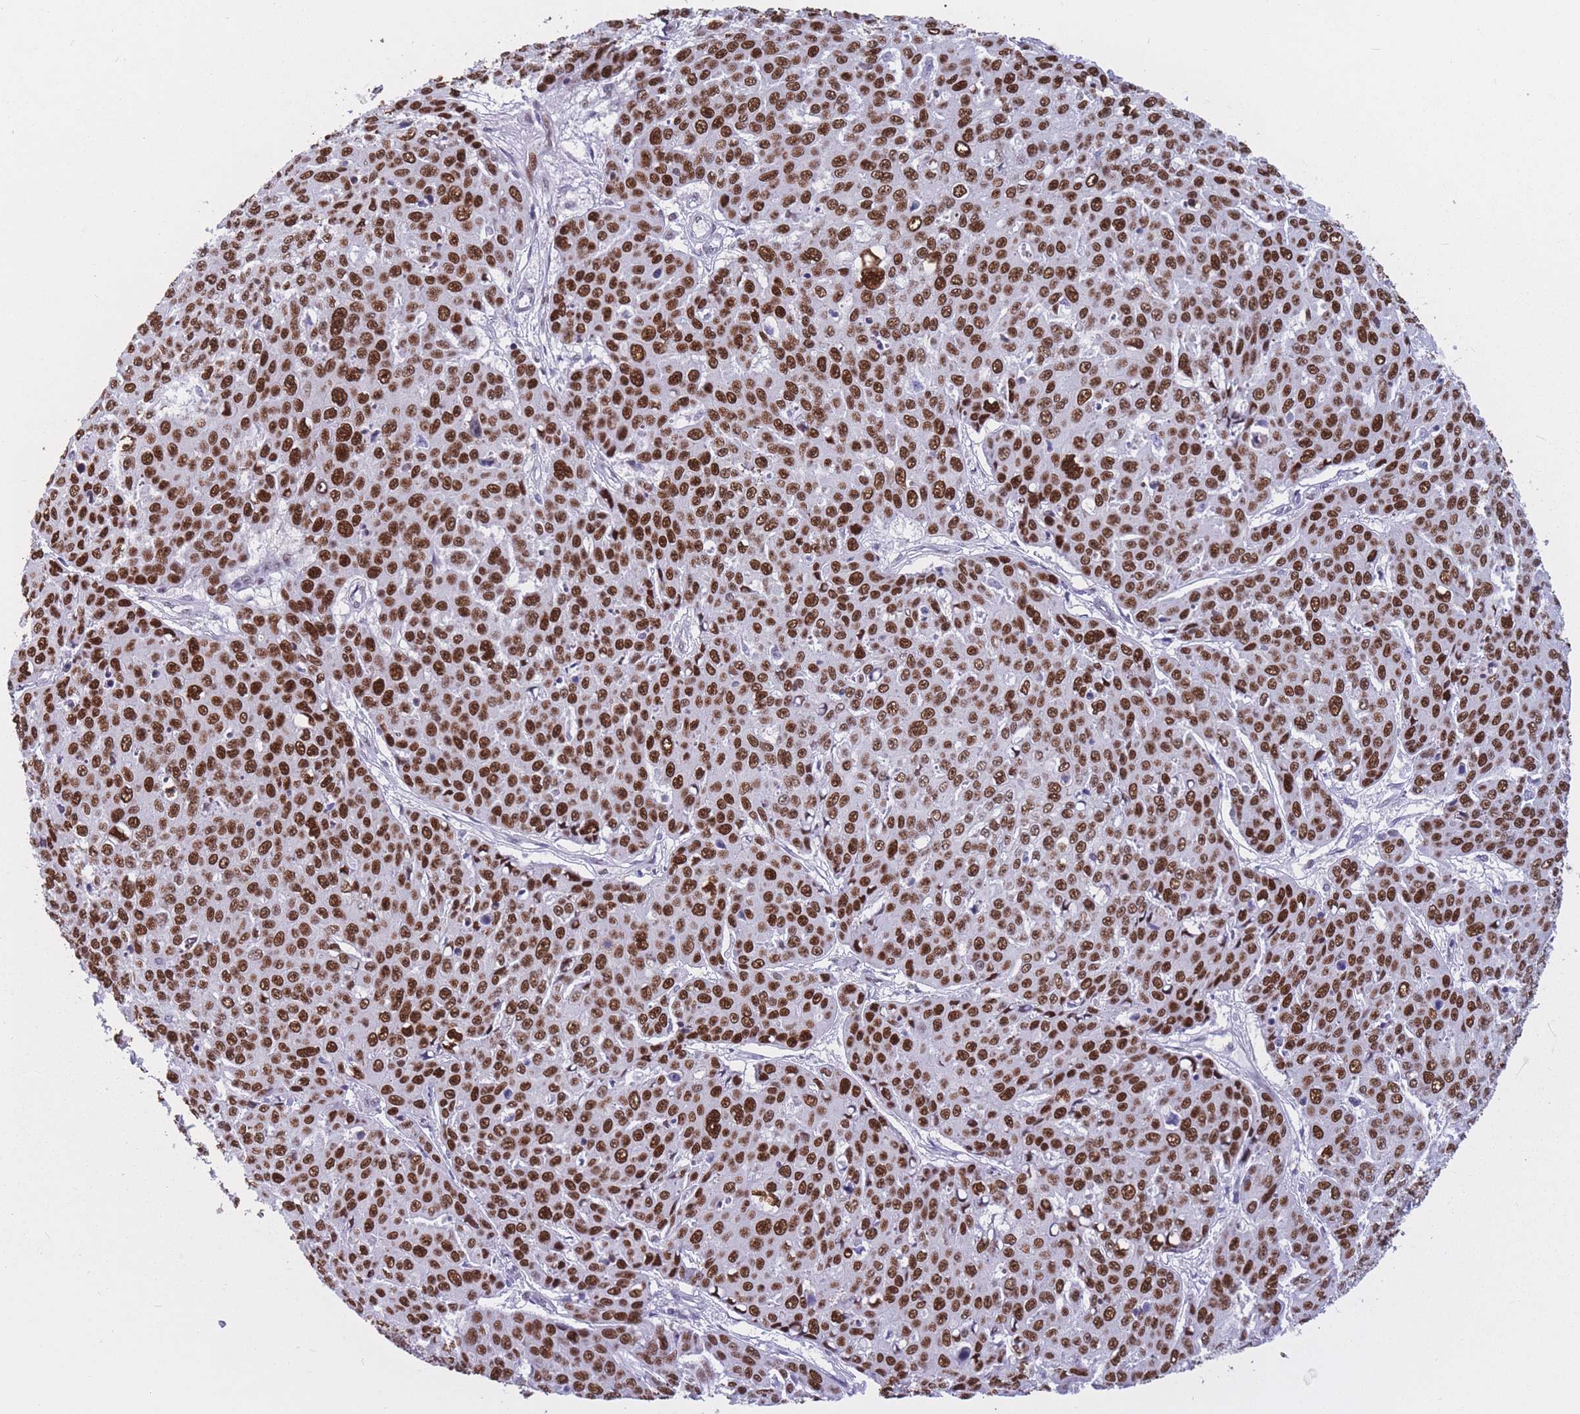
{"staining": {"intensity": "strong", "quantity": ">75%", "location": "nuclear"}, "tissue": "skin cancer", "cell_type": "Tumor cells", "image_type": "cancer", "snomed": [{"axis": "morphology", "description": "Squamous cell carcinoma, NOS"}, {"axis": "topography", "description": "Skin"}], "caption": "IHC micrograph of human skin cancer (squamous cell carcinoma) stained for a protein (brown), which demonstrates high levels of strong nuclear staining in about >75% of tumor cells.", "gene": "NASP", "patient": {"sex": "male", "age": 71}}